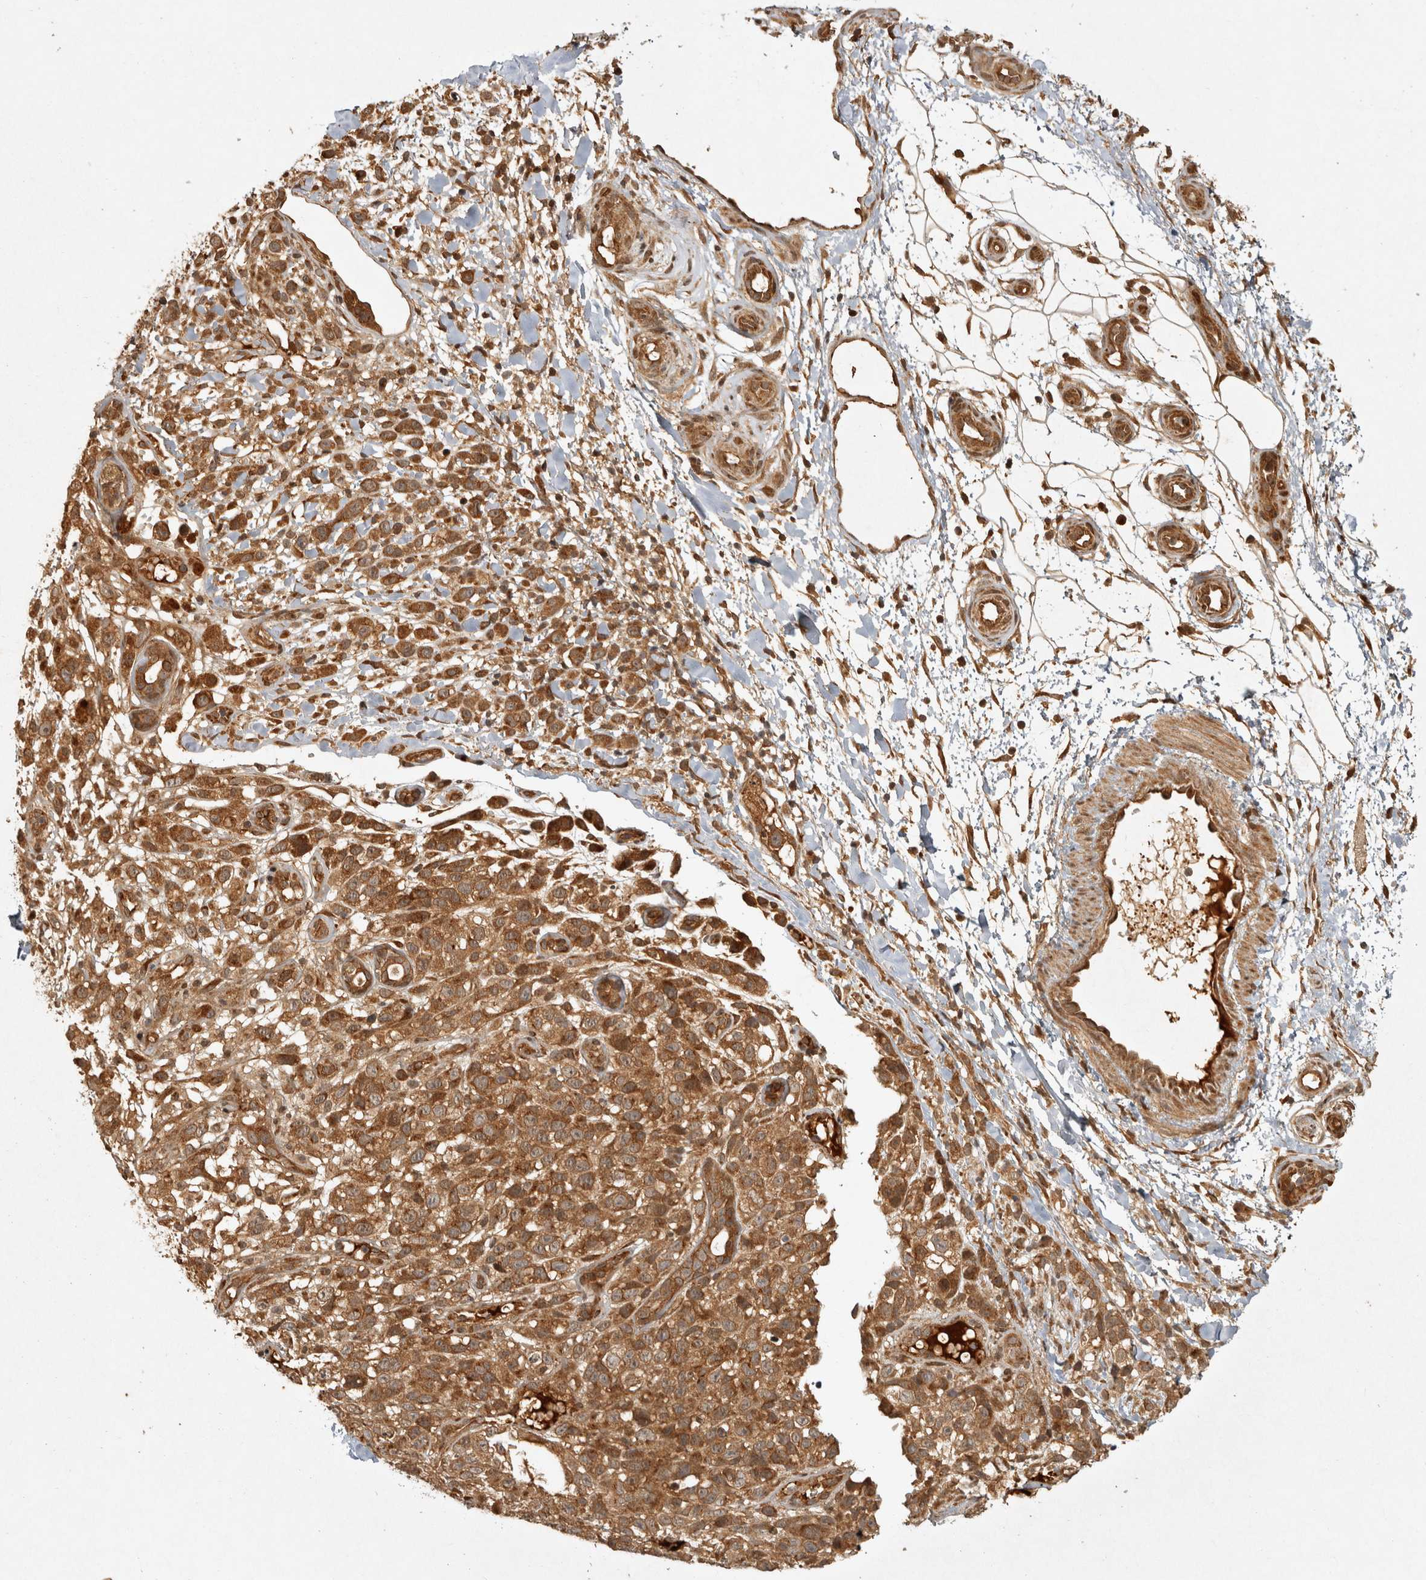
{"staining": {"intensity": "moderate", "quantity": ">75%", "location": "cytoplasmic/membranous"}, "tissue": "melanoma", "cell_type": "Tumor cells", "image_type": "cancer", "snomed": [{"axis": "morphology", "description": "Malignant melanoma, Metastatic site"}, {"axis": "topography", "description": "Skin"}], "caption": "Immunohistochemical staining of melanoma exhibits medium levels of moderate cytoplasmic/membranous protein expression in approximately >75% of tumor cells.", "gene": "CAMSAP2", "patient": {"sex": "female", "age": 72}}